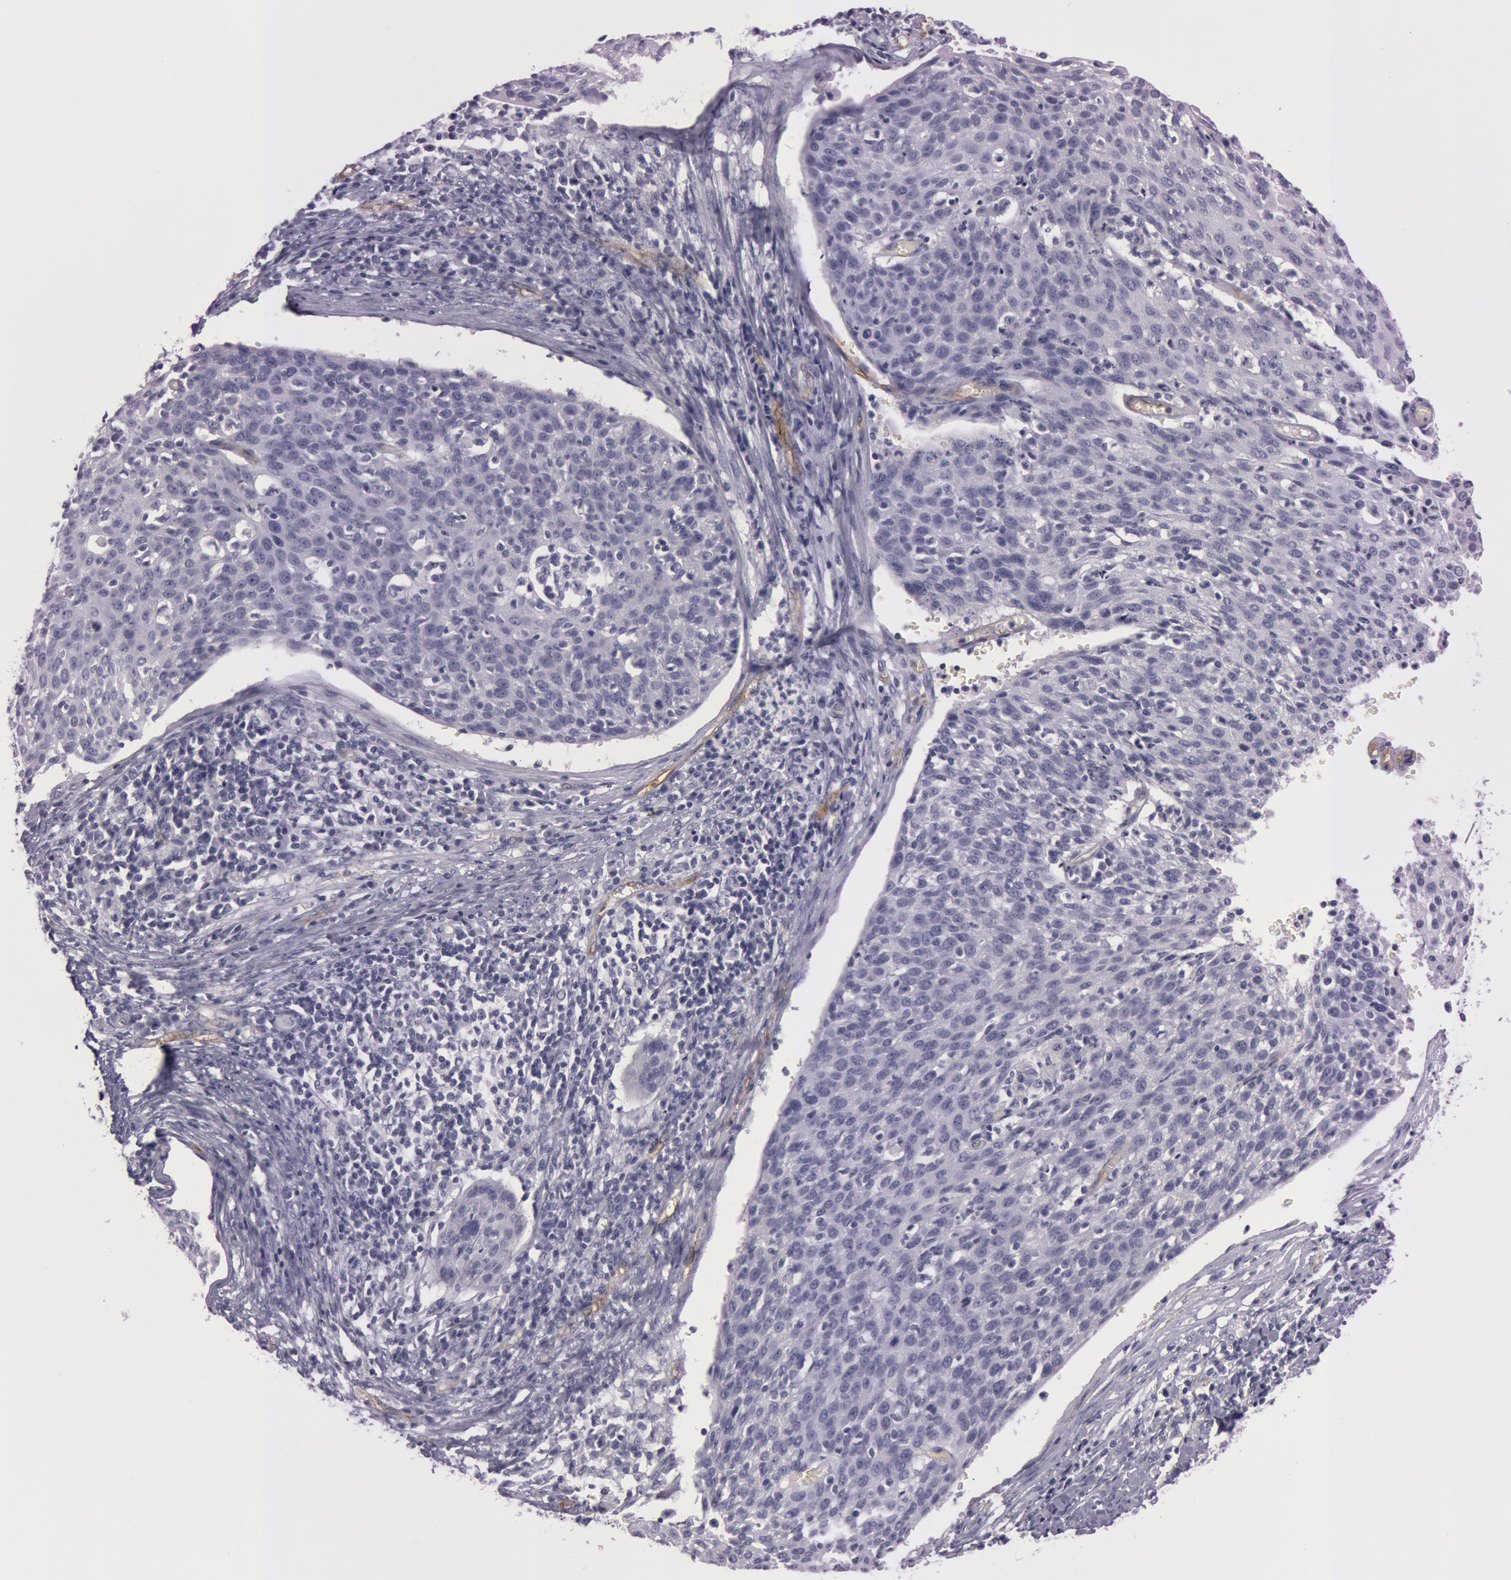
{"staining": {"intensity": "negative", "quantity": "none", "location": "none"}, "tissue": "cervical cancer", "cell_type": "Tumor cells", "image_type": "cancer", "snomed": [{"axis": "morphology", "description": "Squamous cell carcinoma, NOS"}, {"axis": "topography", "description": "Cervix"}], "caption": "Immunohistochemistry image of neoplastic tissue: cervical squamous cell carcinoma stained with DAB (3,3'-diaminobenzidine) shows no significant protein positivity in tumor cells.", "gene": "FOLH1", "patient": {"sex": "female", "age": 38}}